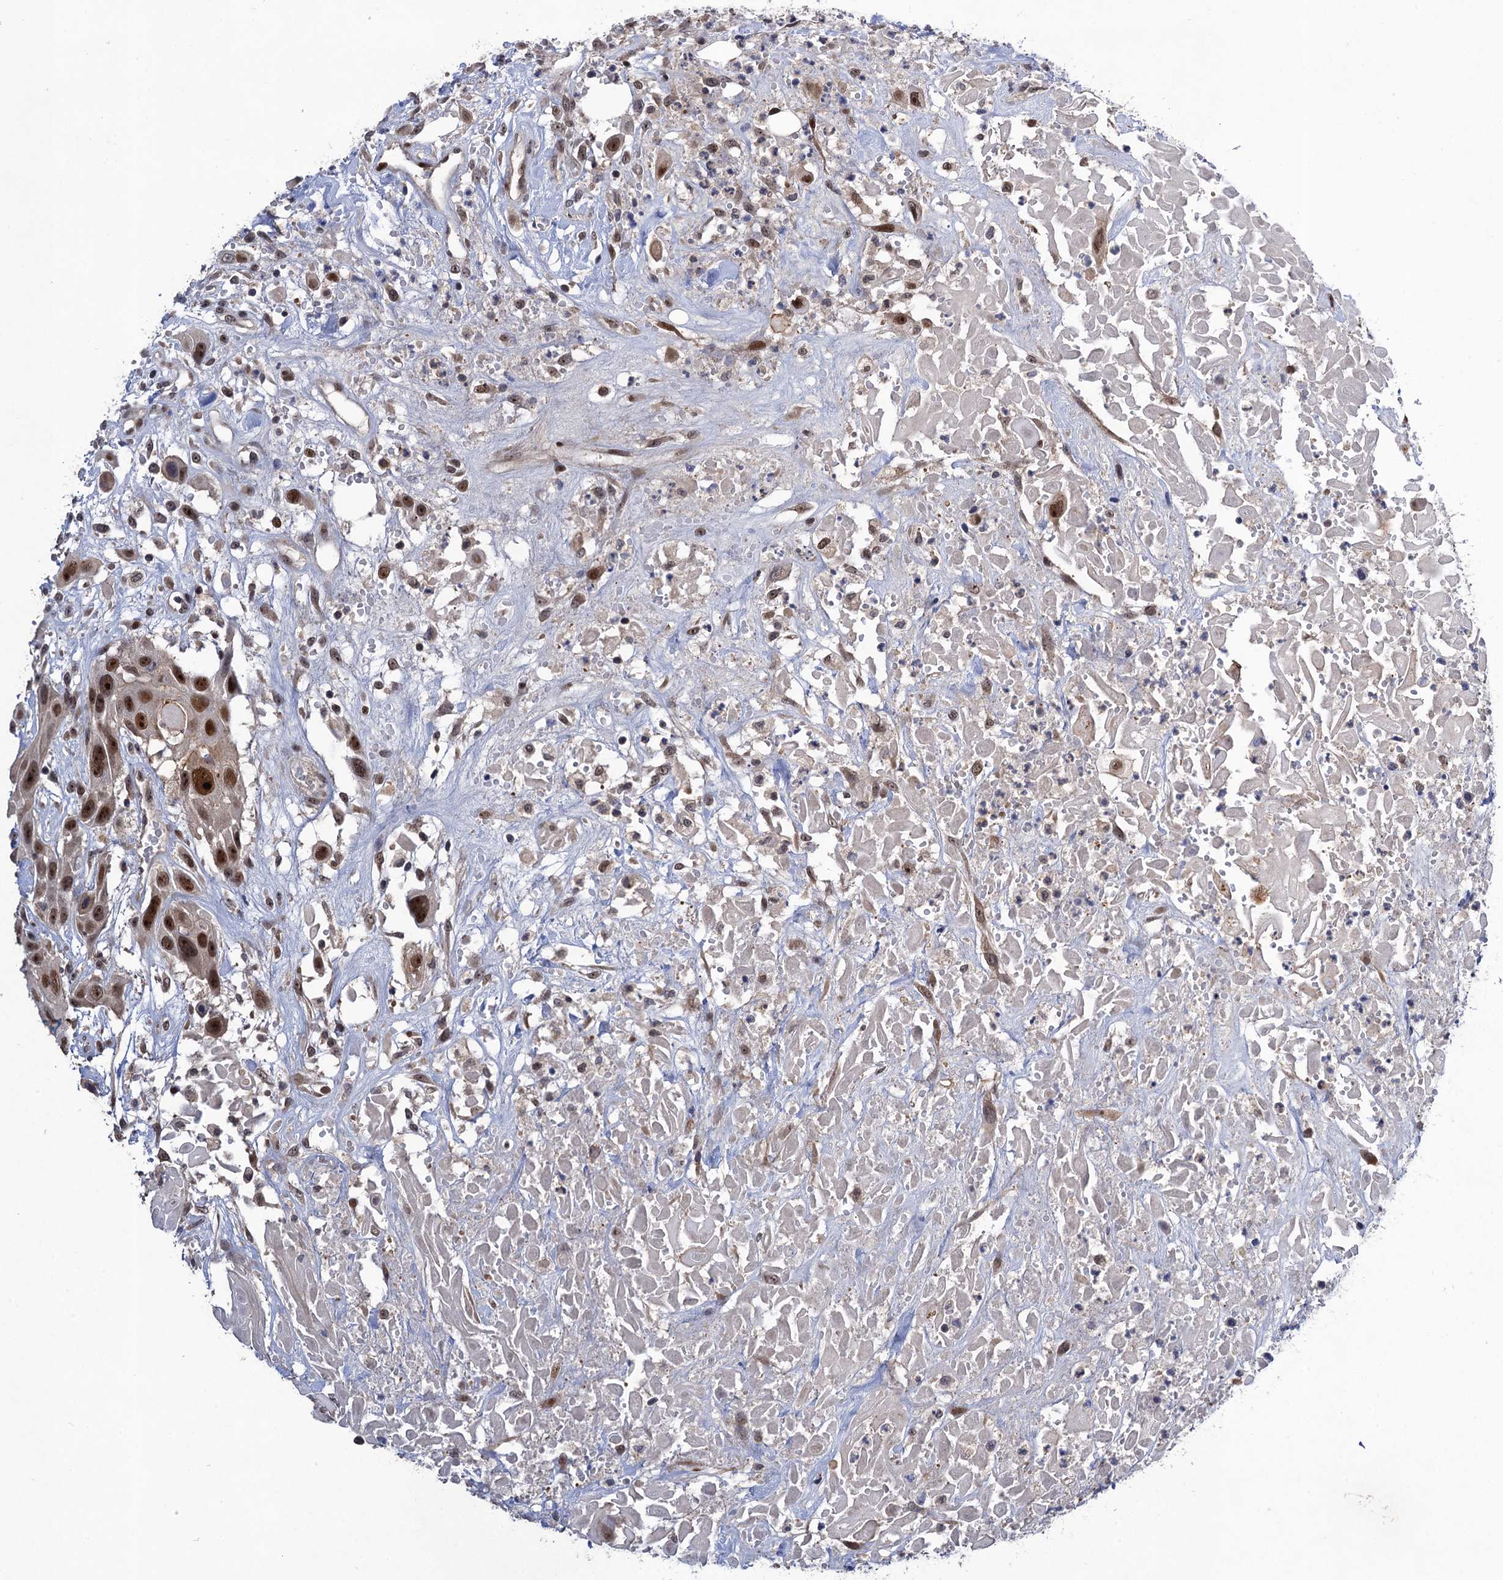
{"staining": {"intensity": "moderate", "quantity": ">75%", "location": "nuclear"}, "tissue": "head and neck cancer", "cell_type": "Tumor cells", "image_type": "cancer", "snomed": [{"axis": "morphology", "description": "Squamous cell carcinoma, NOS"}, {"axis": "topography", "description": "Head-Neck"}], "caption": "Head and neck cancer stained with immunohistochemistry (IHC) exhibits moderate nuclear expression in about >75% of tumor cells.", "gene": "ZAR1L", "patient": {"sex": "male", "age": 81}}